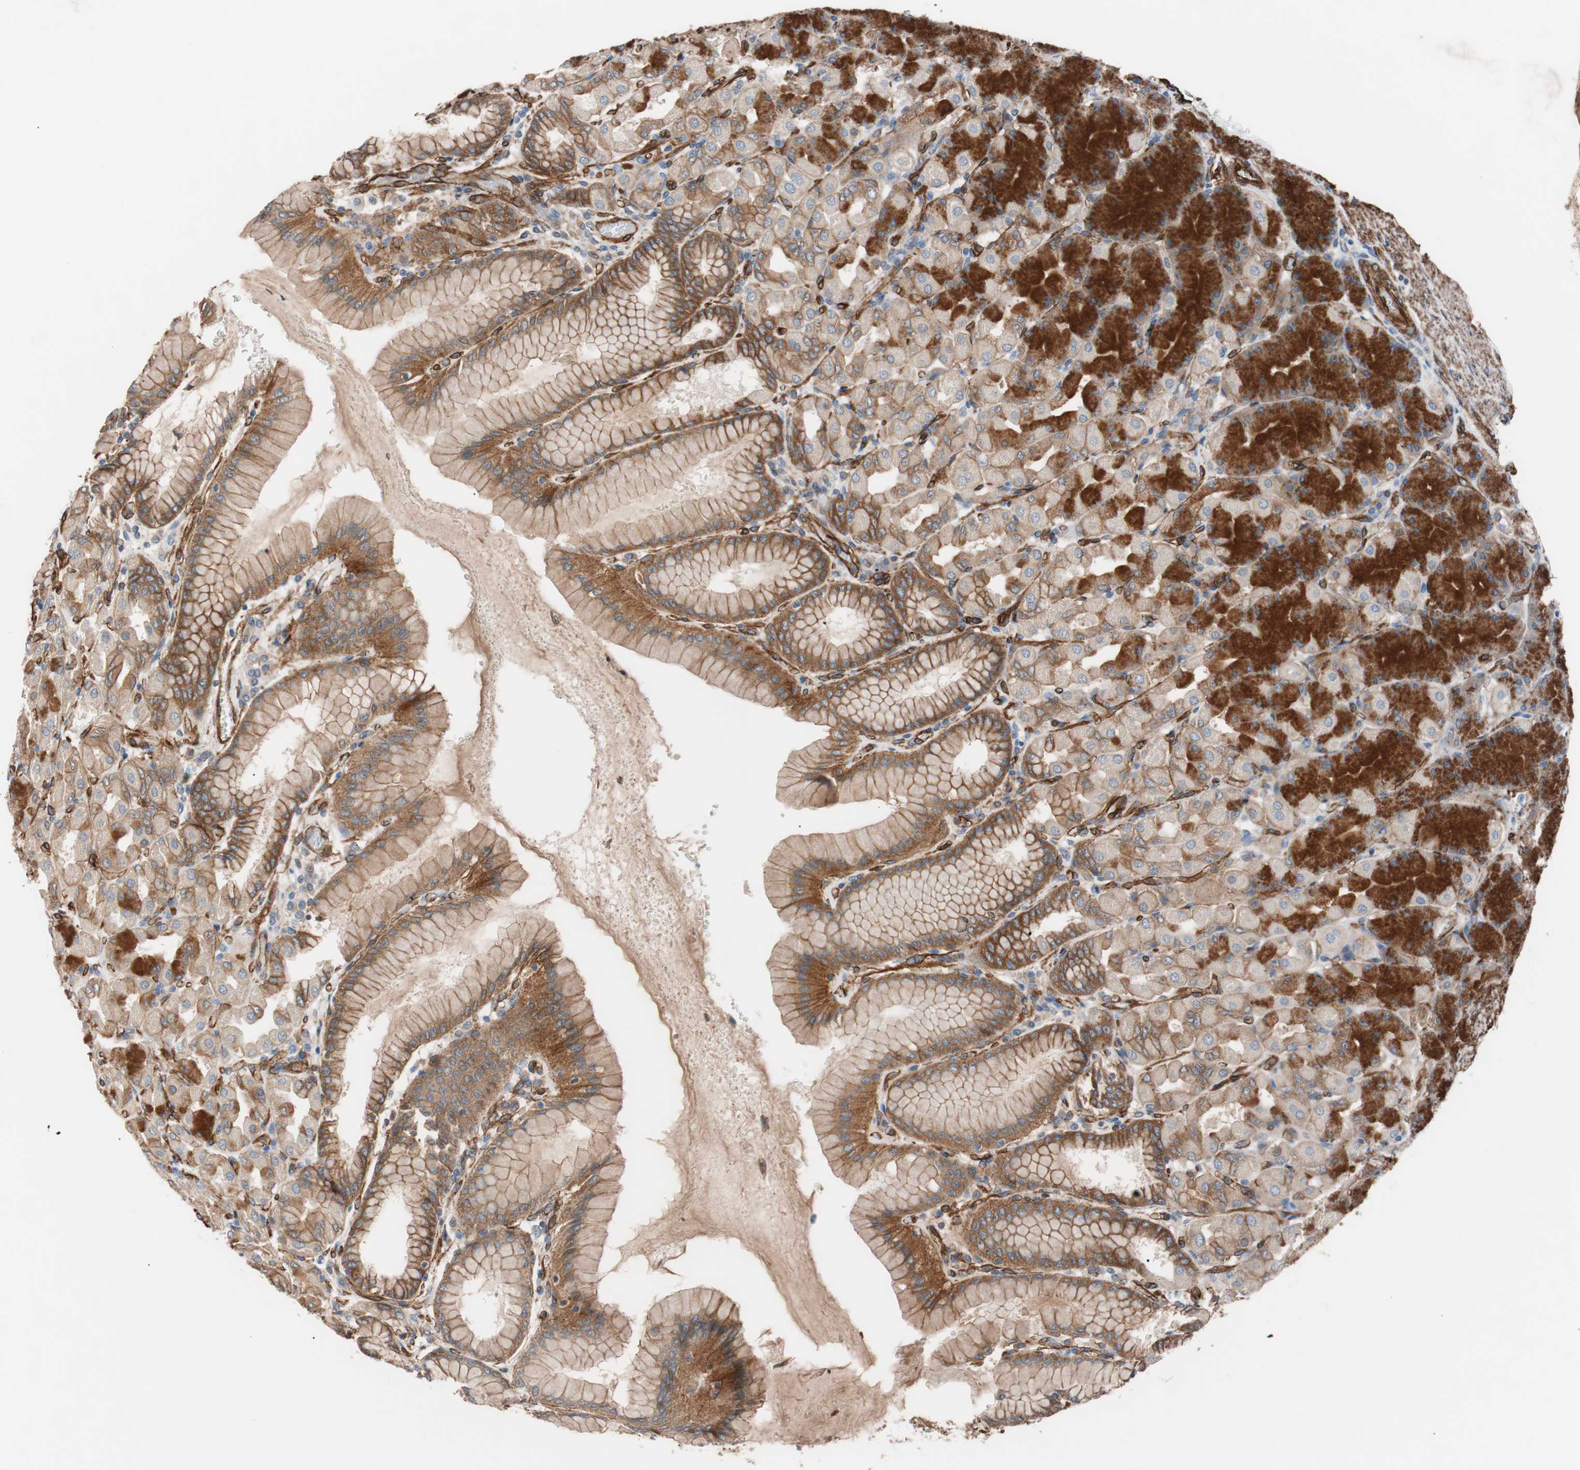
{"staining": {"intensity": "strong", "quantity": ">75%", "location": "cytoplasmic/membranous"}, "tissue": "stomach", "cell_type": "Glandular cells", "image_type": "normal", "snomed": [{"axis": "morphology", "description": "Normal tissue, NOS"}, {"axis": "topography", "description": "Stomach, upper"}], "caption": "Human stomach stained with a protein marker exhibits strong staining in glandular cells.", "gene": "SPINT1", "patient": {"sex": "female", "age": 56}}